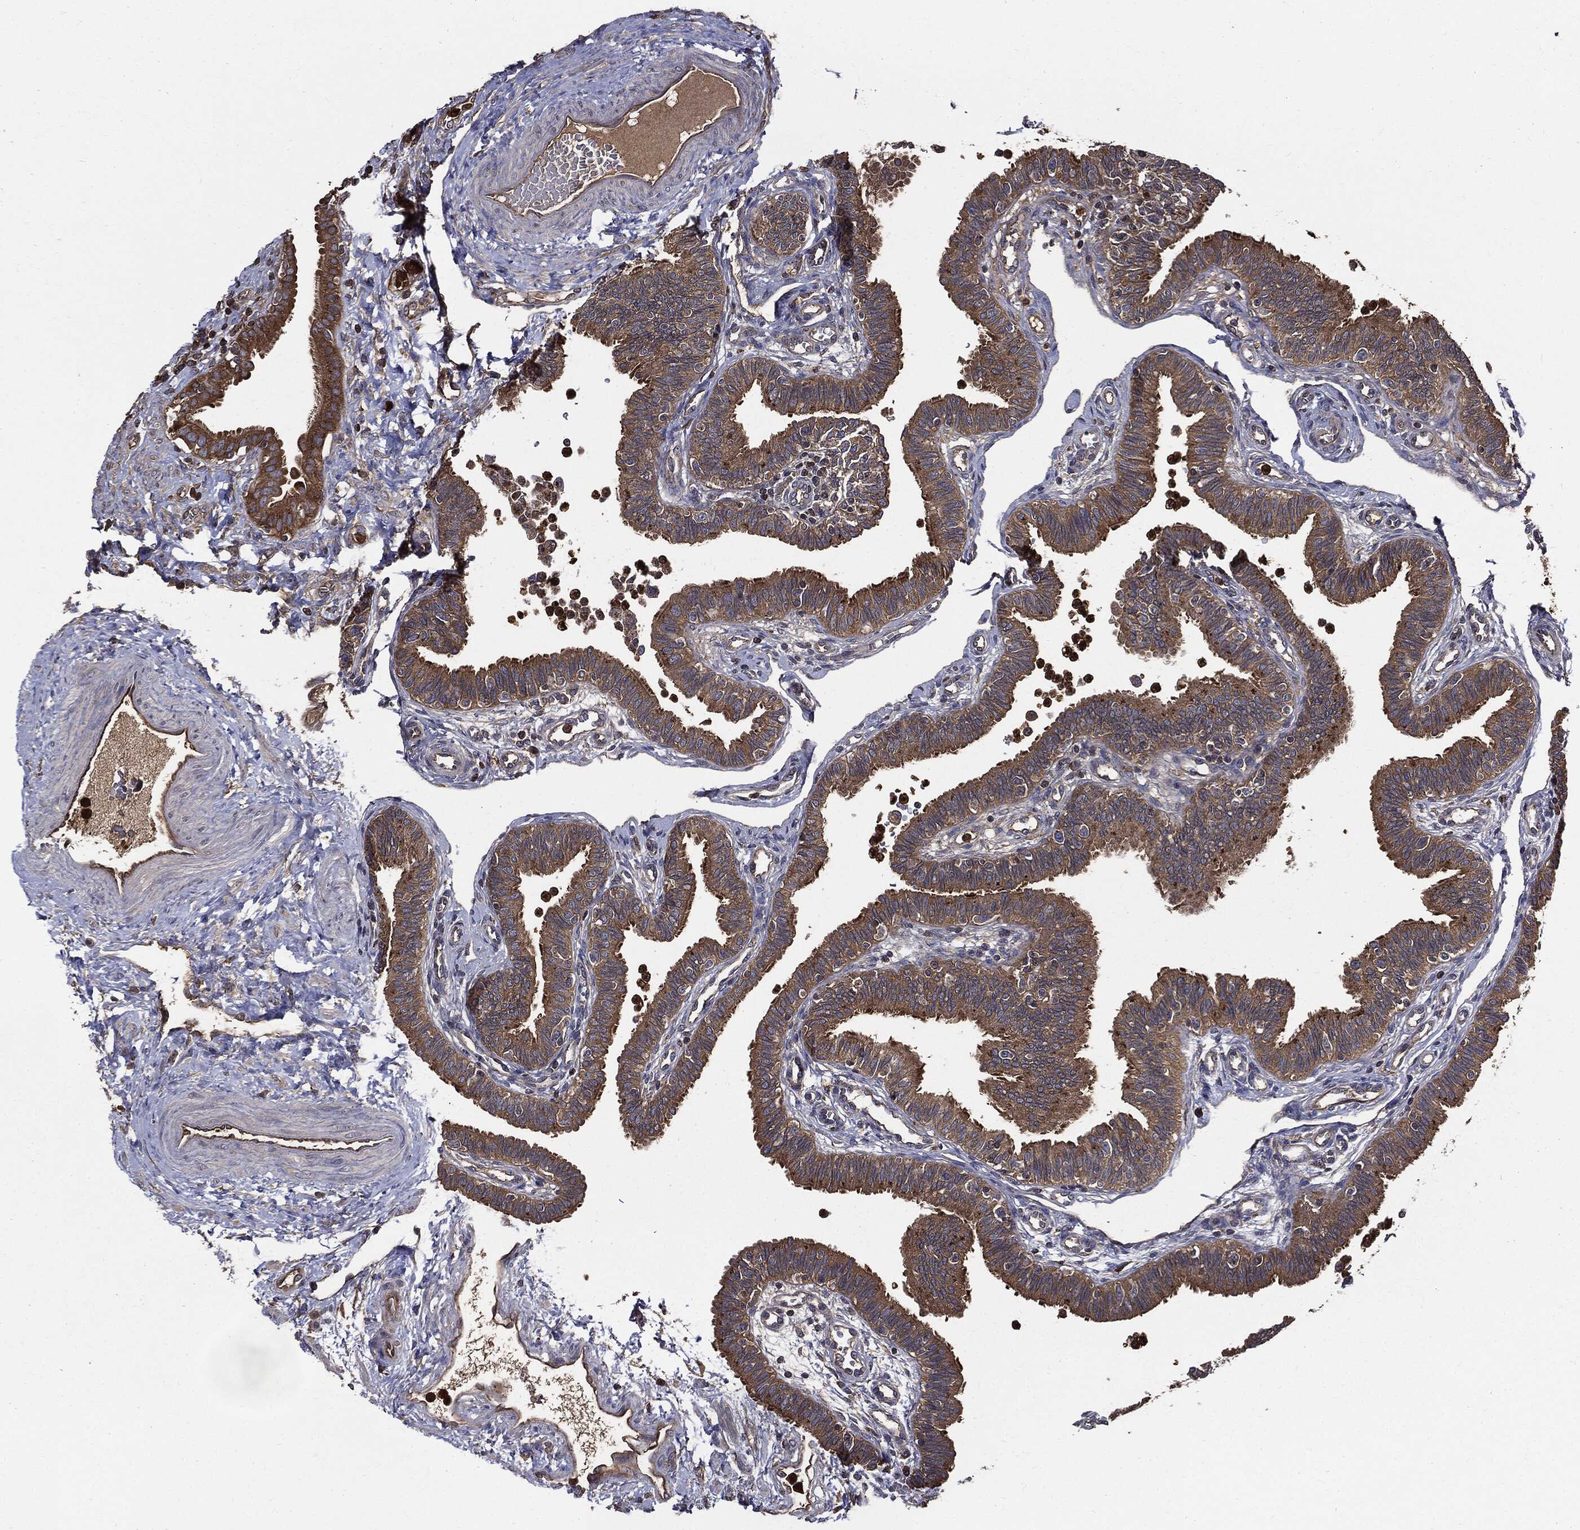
{"staining": {"intensity": "strong", "quantity": "25%-75%", "location": "cytoplasmic/membranous"}, "tissue": "fallopian tube", "cell_type": "Glandular cells", "image_type": "normal", "snomed": [{"axis": "morphology", "description": "Normal tissue, NOS"}, {"axis": "topography", "description": "Fallopian tube"}], "caption": "This histopathology image demonstrates immunohistochemistry staining of normal human fallopian tube, with high strong cytoplasmic/membranous expression in about 25%-75% of glandular cells.", "gene": "PDCD6IP", "patient": {"sex": "female", "age": 36}}